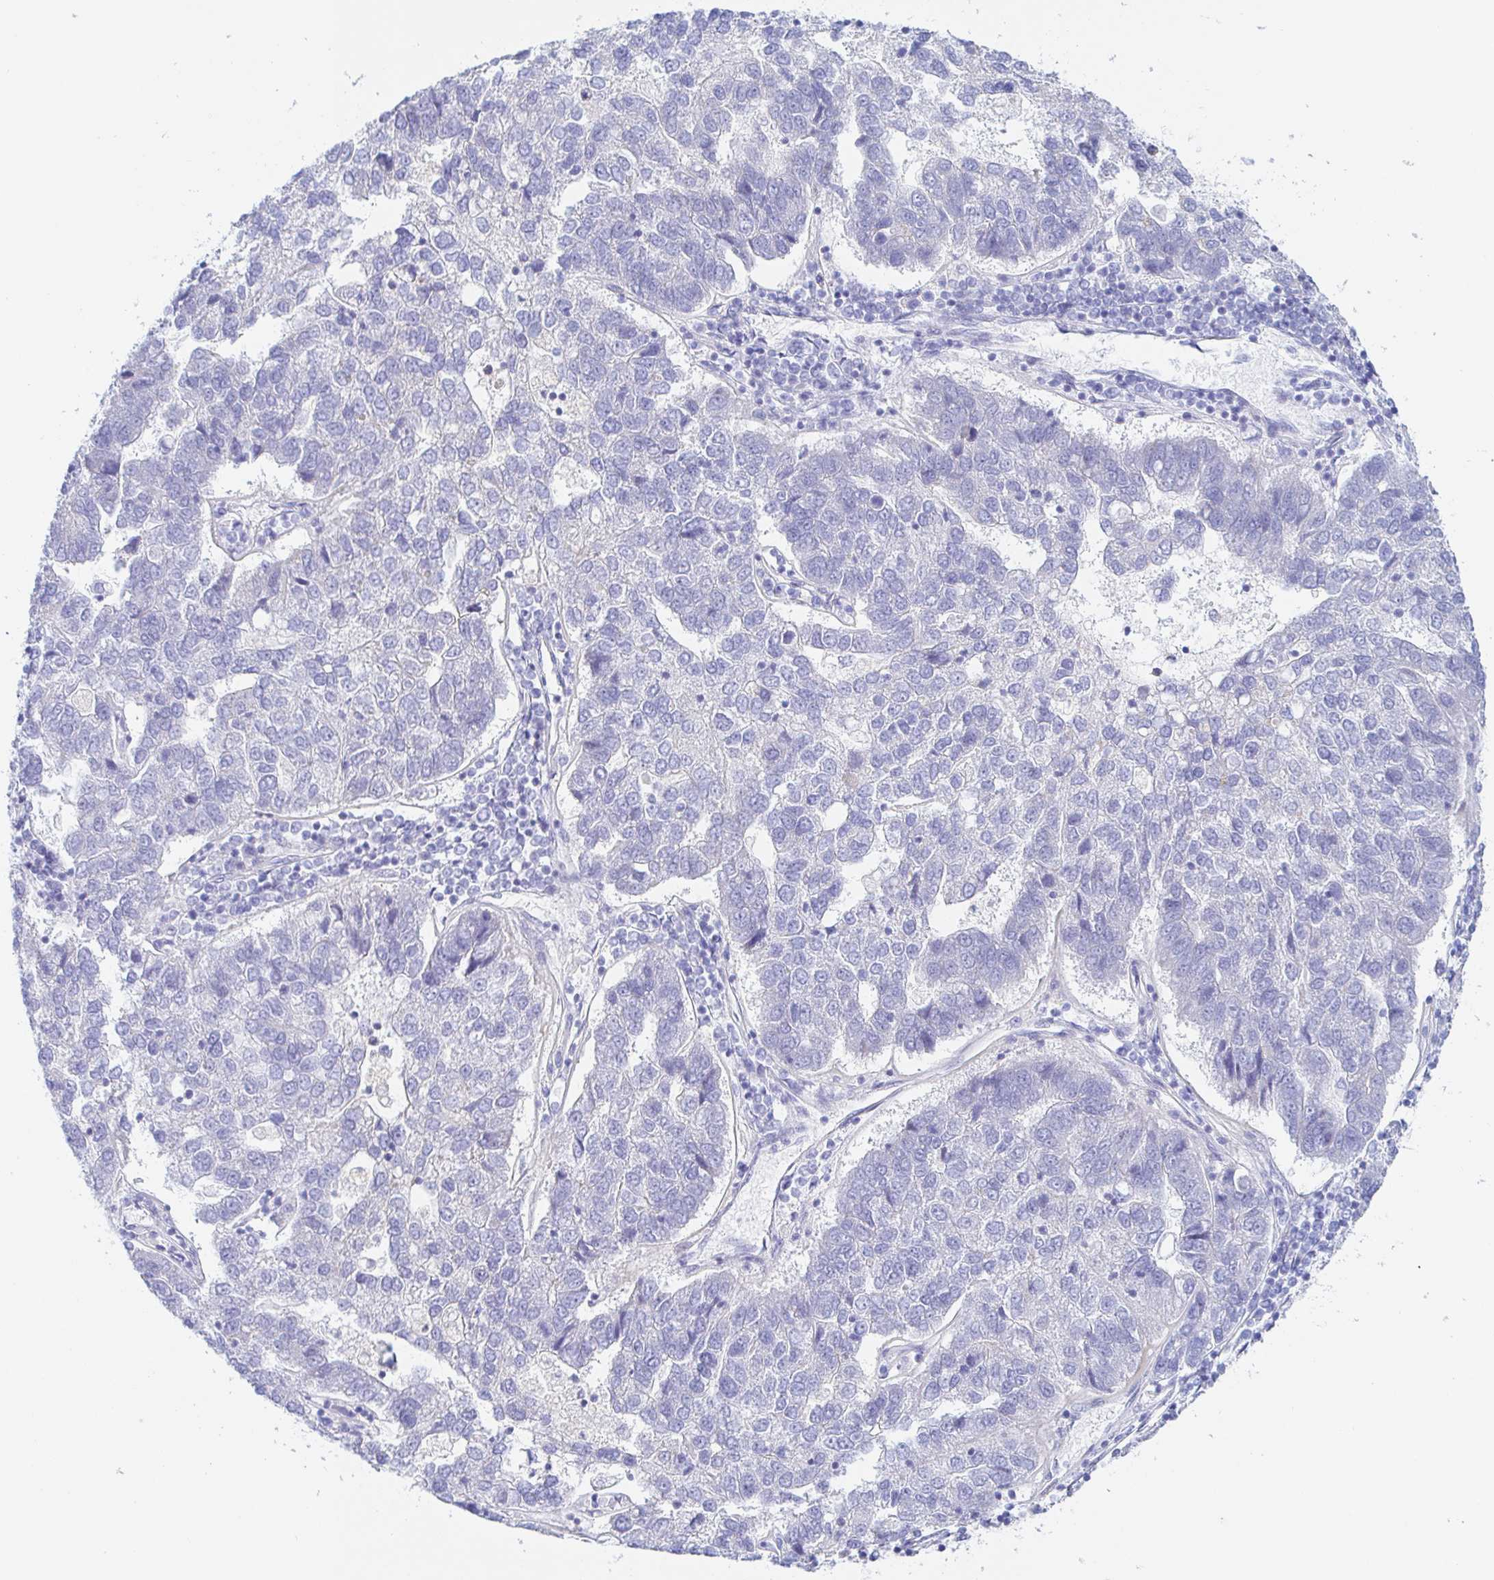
{"staining": {"intensity": "negative", "quantity": "none", "location": "none"}, "tissue": "pancreatic cancer", "cell_type": "Tumor cells", "image_type": "cancer", "snomed": [{"axis": "morphology", "description": "Adenocarcinoma, NOS"}, {"axis": "topography", "description": "Pancreas"}], "caption": "Protein analysis of adenocarcinoma (pancreatic) displays no significant expression in tumor cells.", "gene": "ARL4D", "patient": {"sex": "female", "age": 61}}